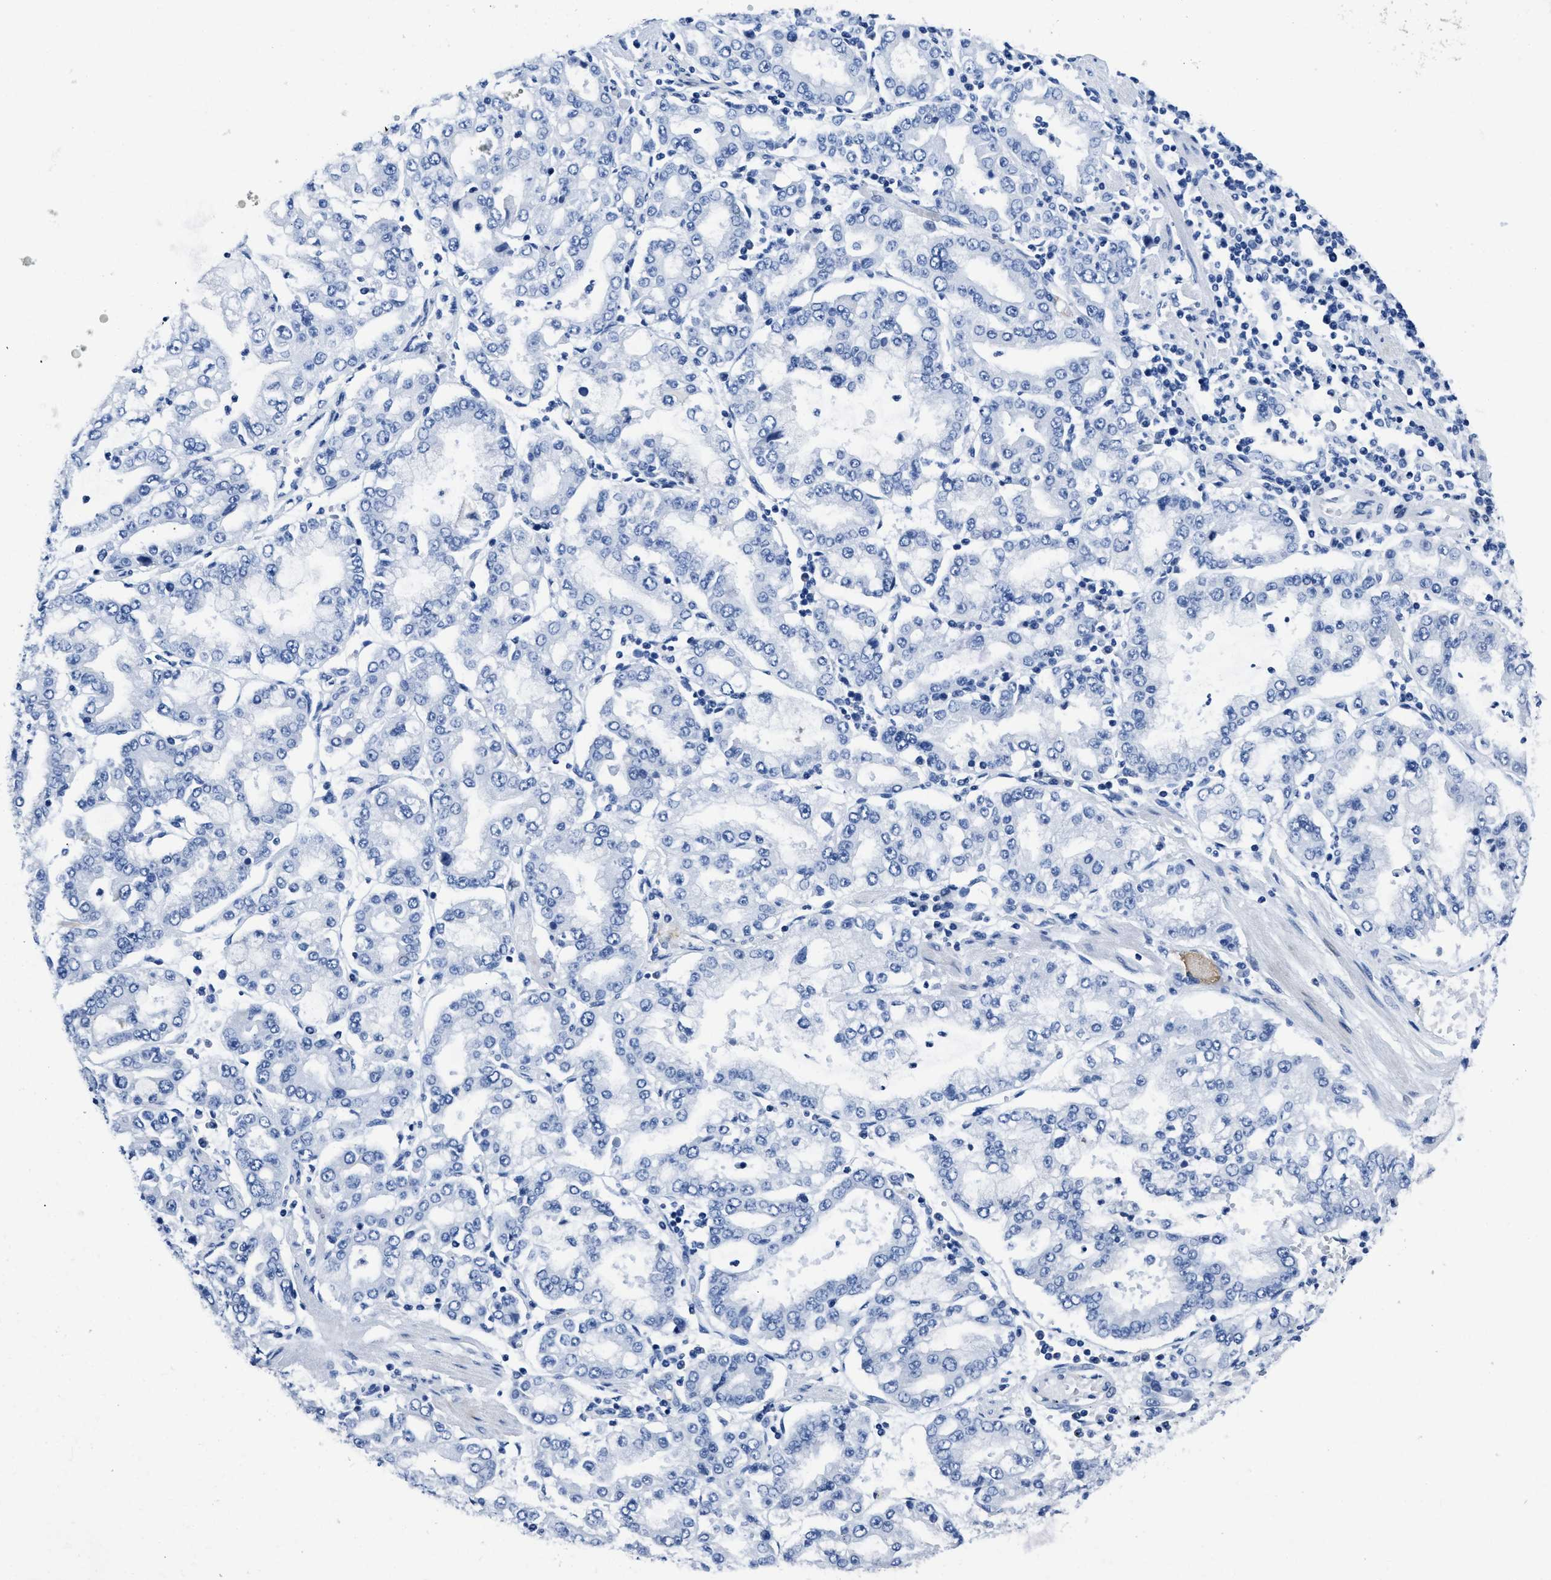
{"staining": {"intensity": "negative", "quantity": "none", "location": "none"}, "tissue": "stomach cancer", "cell_type": "Tumor cells", "image_type": "cancer", "snomed": [{"axis": "morphology", "description": "Adenocarcinoma, NOS"}, {"axis": "topography", "description": "Stomach"}], "caption": "High magnification brightfield microscopy of stomach cancer (adenocarcinoma) stained with DAB (3,3'-diaminobenzidine) (brown) and counterstained with hematoxylin (blue): tumor cells show no significant positivity.", "gene": "ITGA2B", "patient": {"sex": "male", "age": 76}}